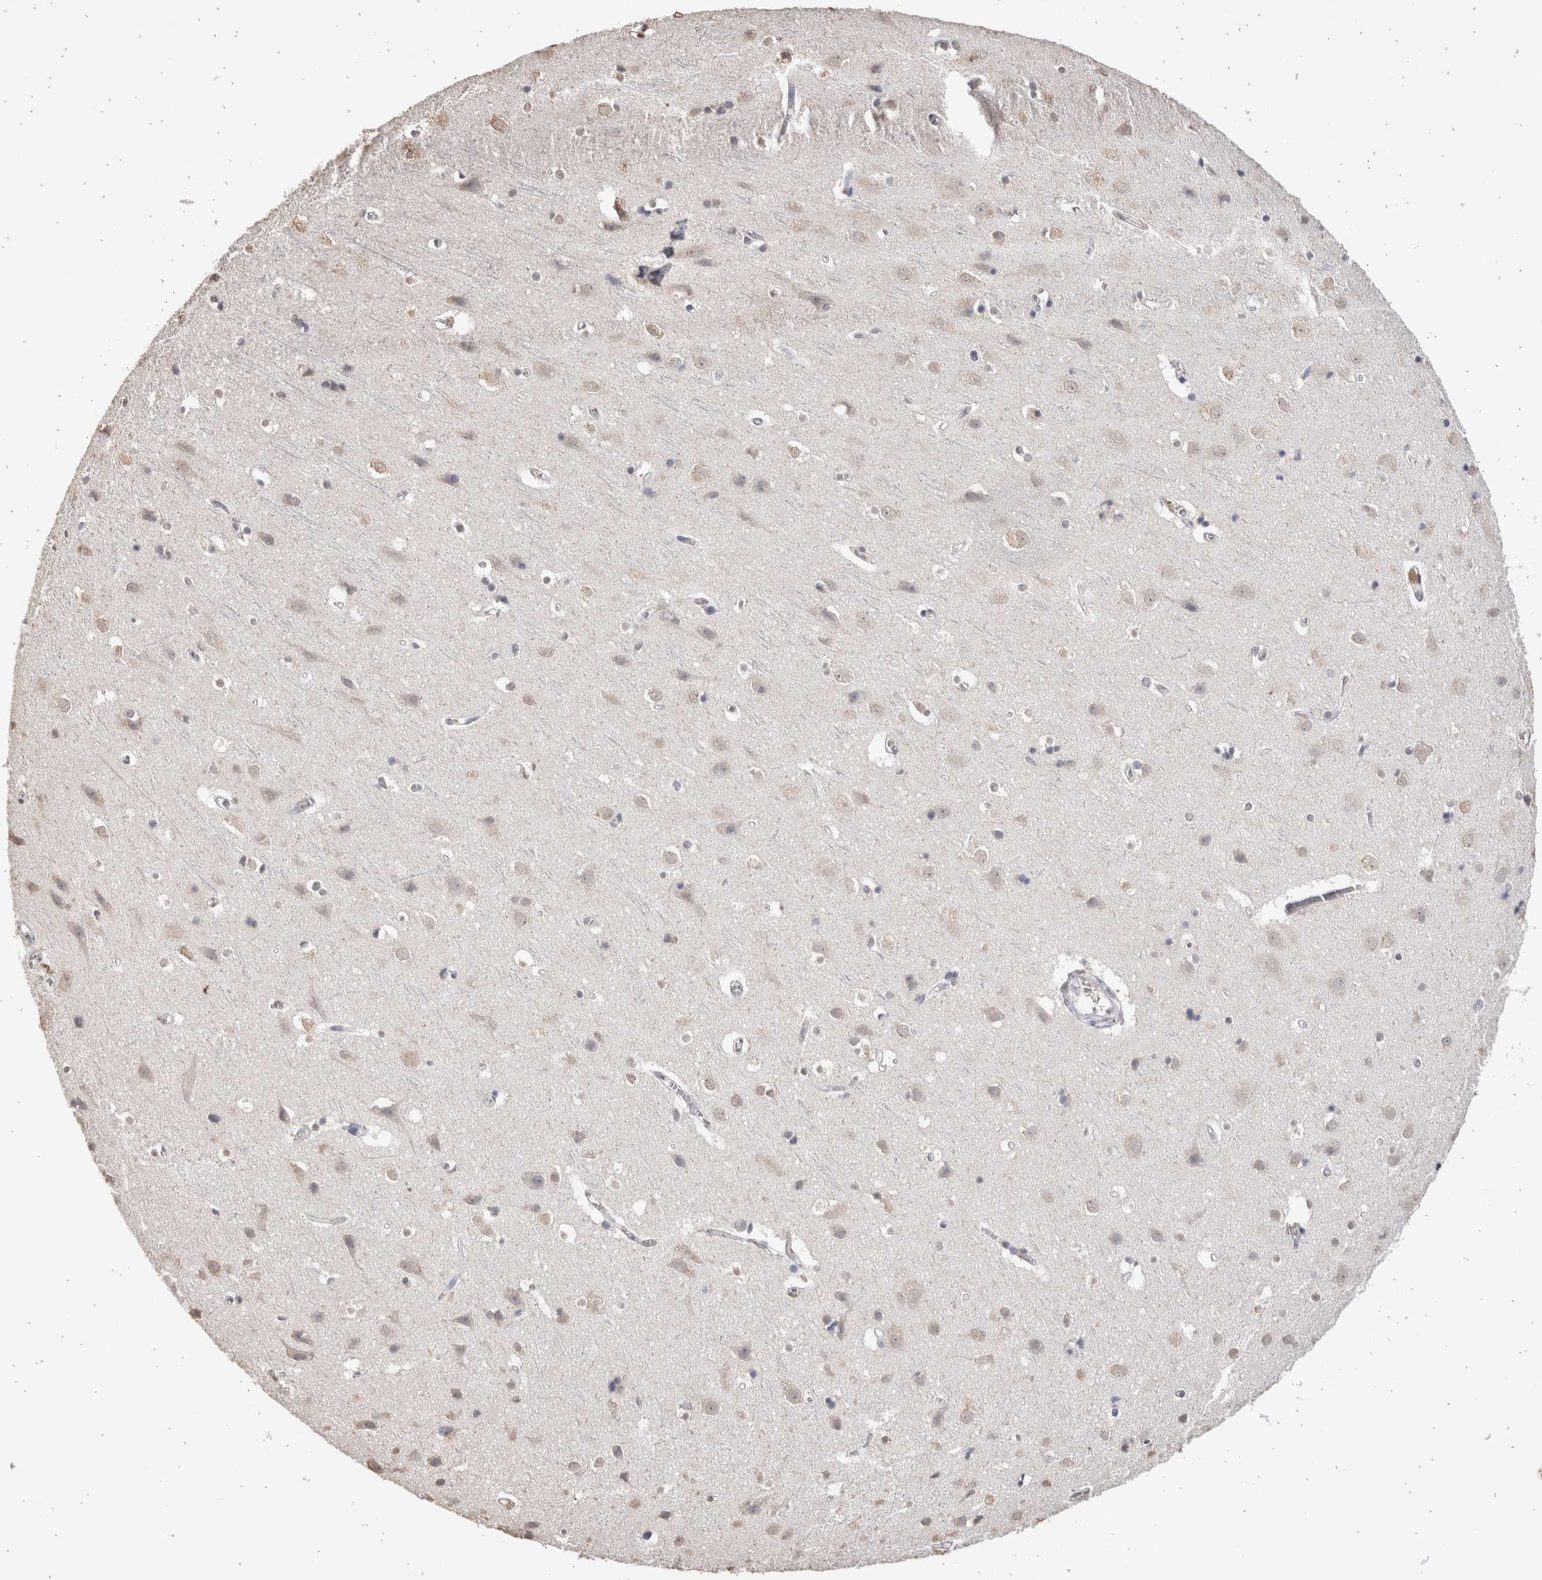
{"staining": {"intensity": "weak", "quantity": "25%-75%", "location": "nuclear"}, "tissue": "cerebral cortex", "cell_type": "Endothelial cells", "image_type": "normal", "snomed": [{"axis": "morphology", "description": "Normal tissue, NOS"}, {"axis": "topography", "description": "Cerebral cortex"}], "caption": "Immunohistochemistry (DAB) staining of normal cerebral cortex displays weak nuclear protein staining in about 25%-75% of endothelial cells.", "gene": "LGALS2", "patient": {"sex": "male", "age": 54}}